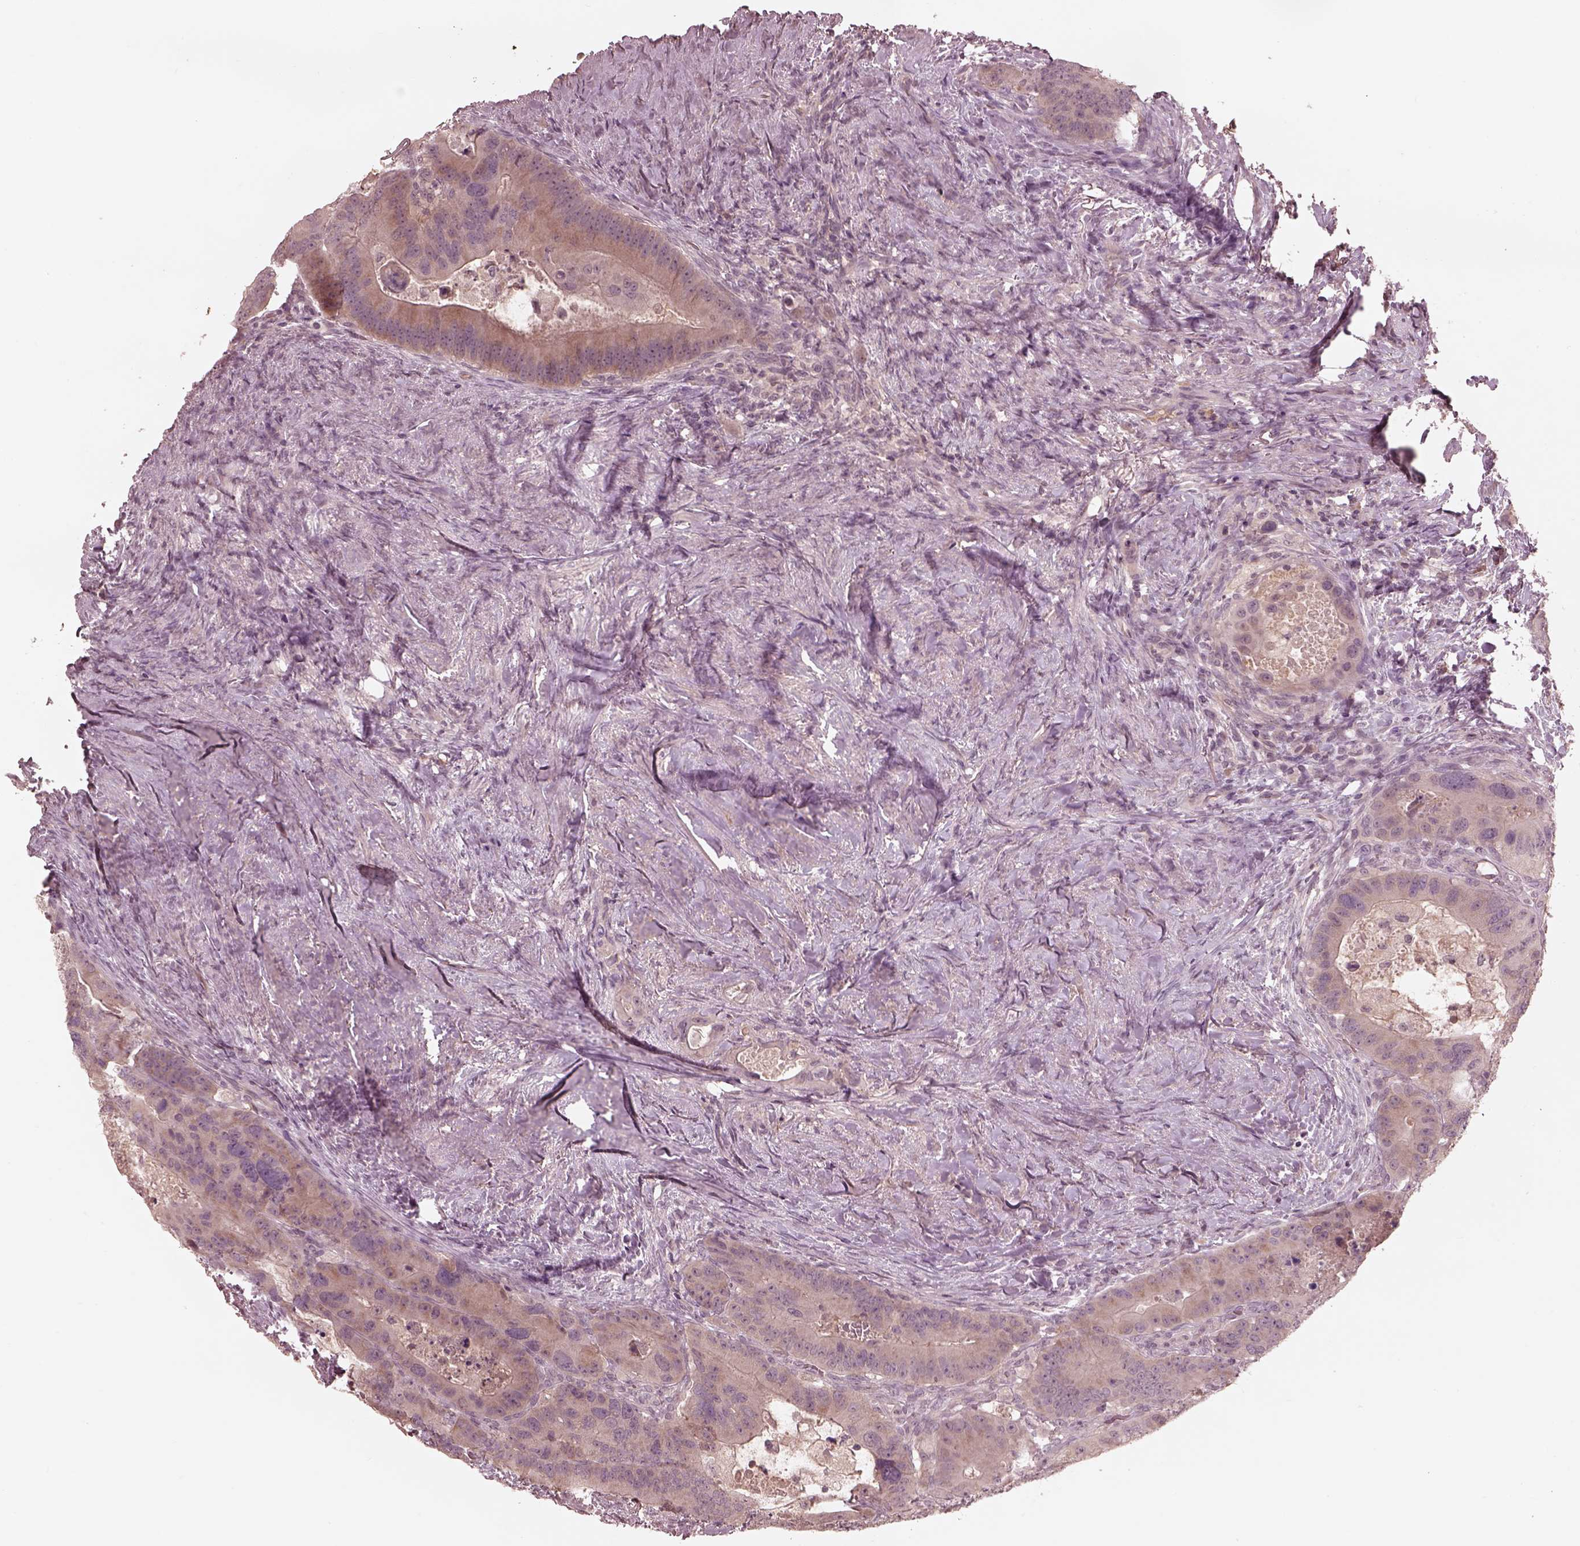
{"staining": {"intensity": "weak", "quantity": "<25%", "location": "cytoplasmic/membranous"}, "tissue": "colorectal cancer", "cell_type": "Tumor cells", "image_type": "cancer", "snomed": [{"axis": "morphology", "description": "Adenocarcinoma, NOS"}, {"axis": "topography", "description": "Rectum"}], "caption": "An immunohistochemistry (IHC) micrograph of colorectal cancer is shown. There is no staining in tumor cells of colorectal cancer.", "gene": "TF", "patient": {"sex": "male", "age": 64}}